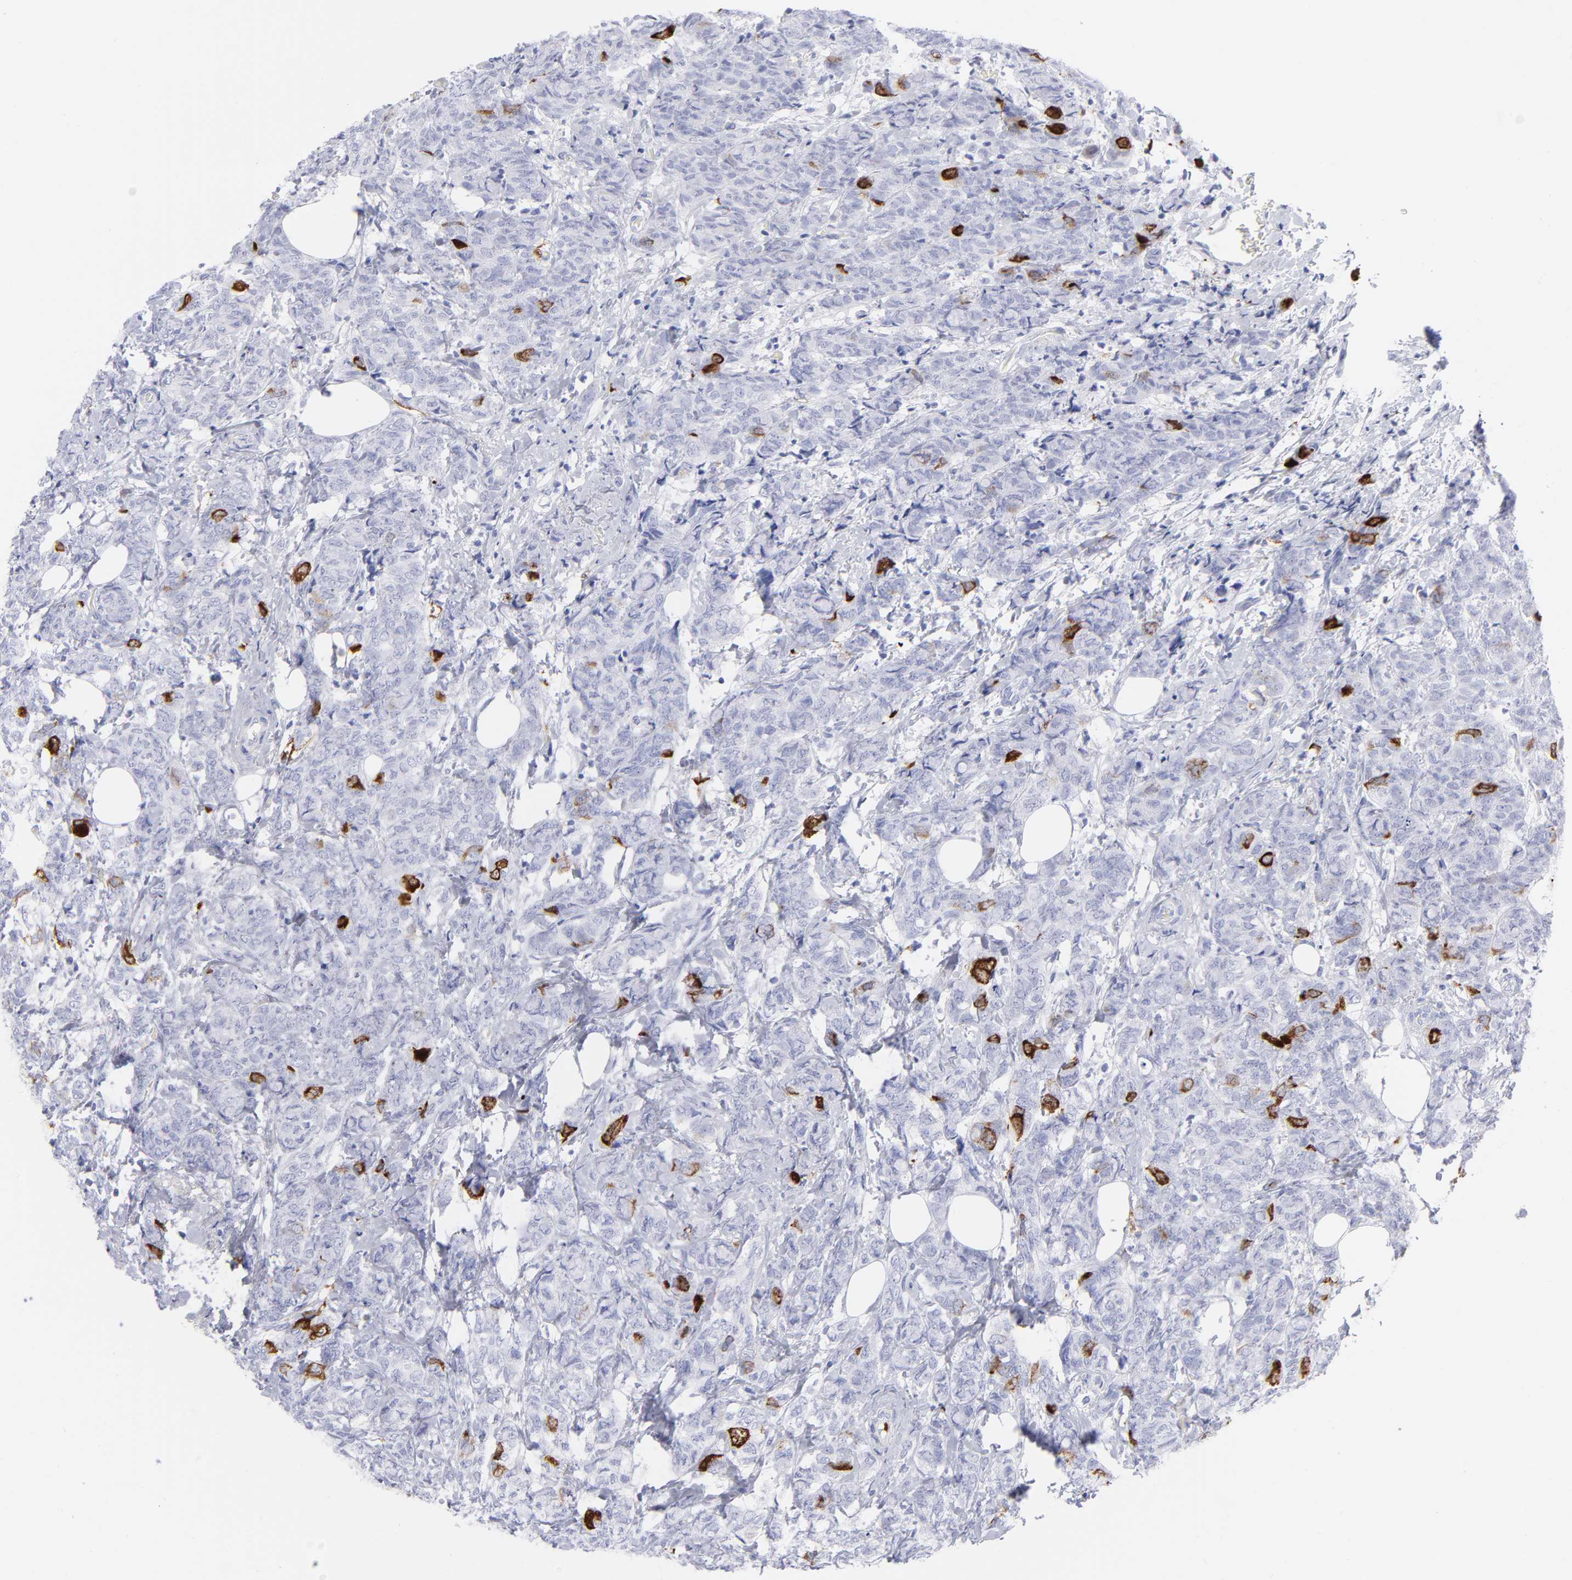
{"staining": {"intensity": "strong", "quantity": "<25%", "location": "cytoplasmic/membranous"}, "tissue": "breast cancer", "cell_type": "Tumor cells", "image_type": "cancer", "snomed": [{"axis": "morphology", "description": "Lobular carcinoma"}, {"axis": "topography", "description": "Breast"}], "caption": "There is medium levels of strong cytoplasmic/membranous positivity in tumor cells of breast lobular carcinoma, as demonstrated by immunohistochemical staining (brown color).", "gene": "CCNB1", "patient": {"sex": "female", "age": 60}}